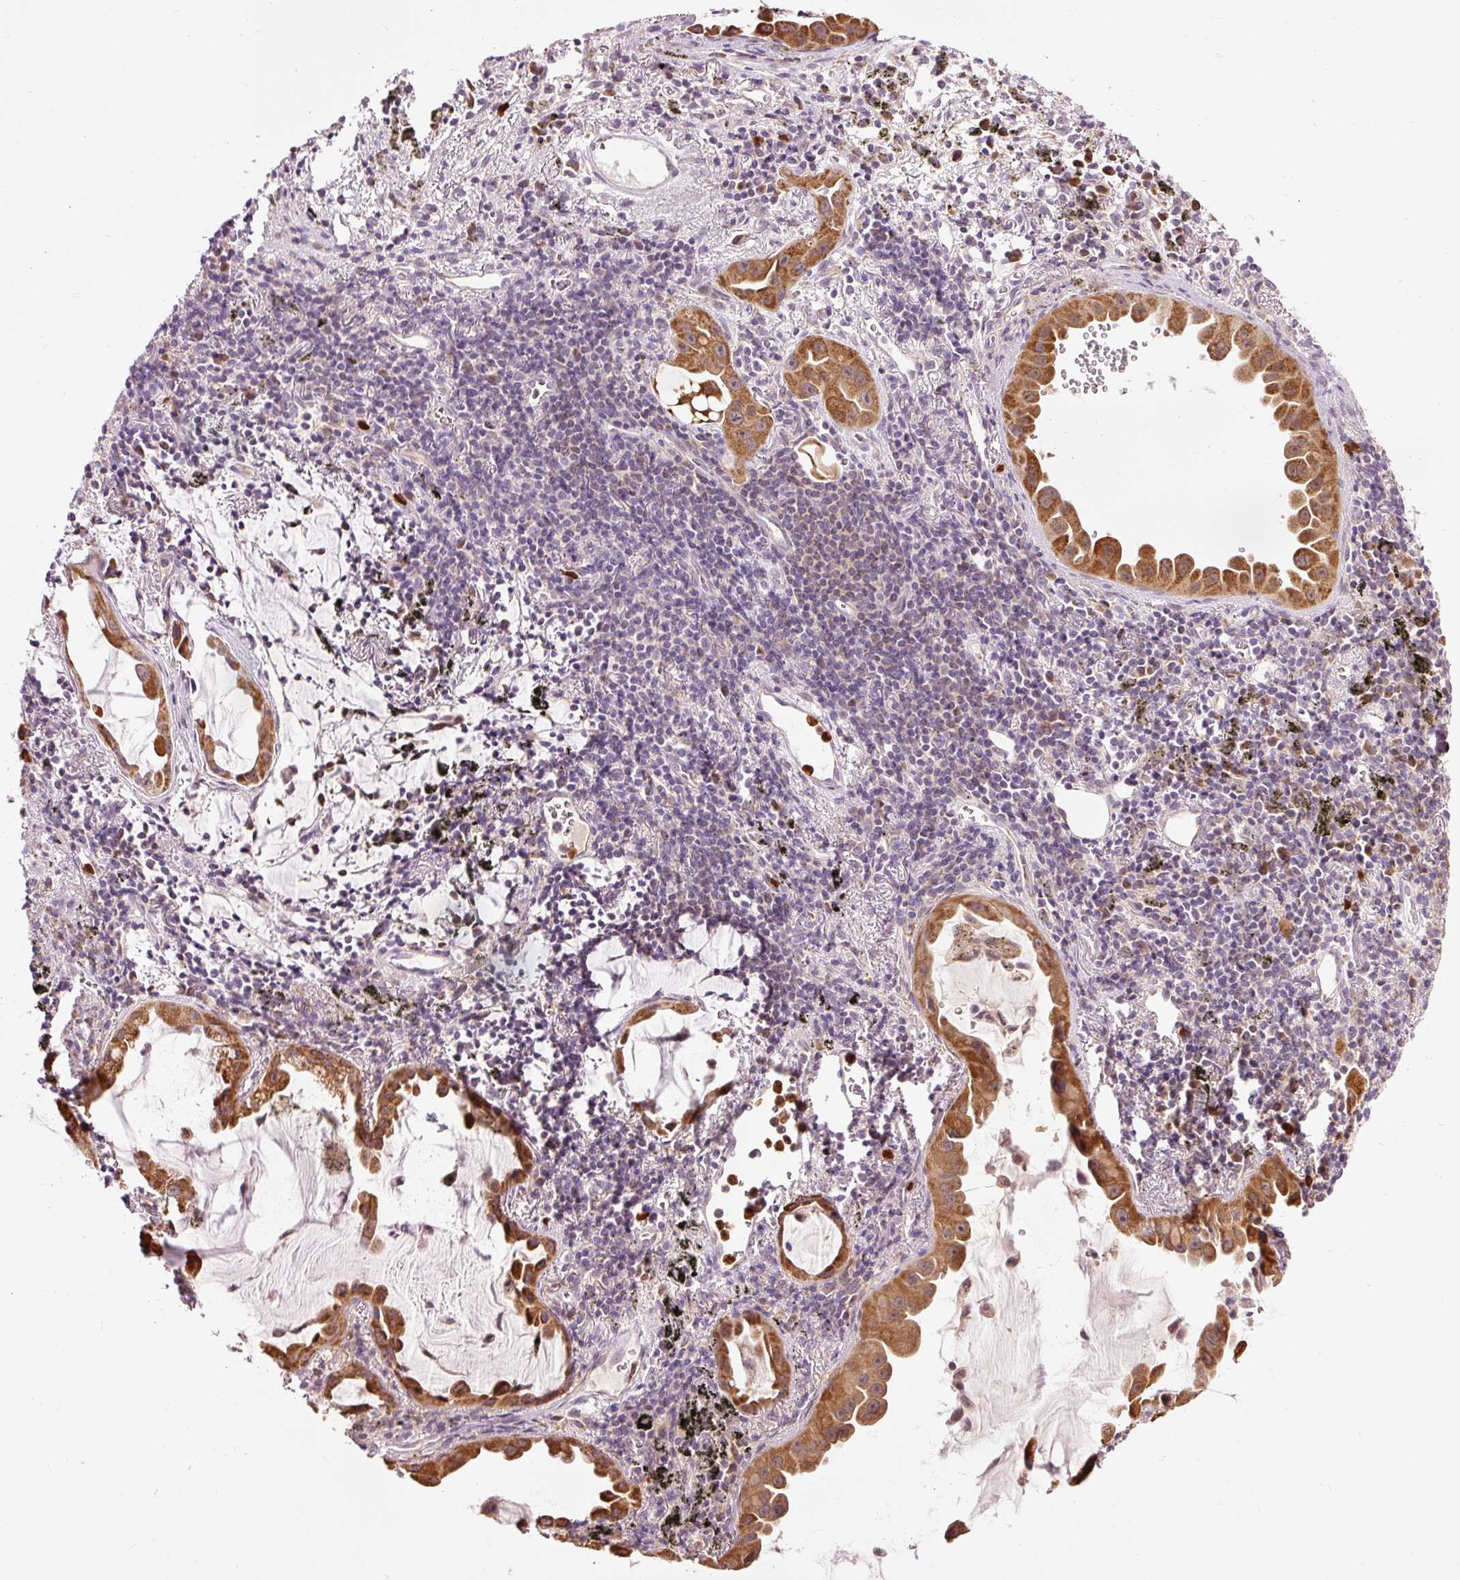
{"staining": {"intensity": "strong", "quantity": ">75%", "location": "cytoplasmic/membranous"}, "tissue": "lung cancer", "cell_type": "Tumor cells", "image_type": "cancer", "snomed": [{"axis": "morphology", "description": "Adenocarcinoma, NOS"}, {"axis": "topography", "description": "Lung"}], "caption": "An image of human lung cancer (adenocarcinoma) stained for a protein shows strong cytoplasmic/membranous brown staining in tumor cells.", "gene": "PRDX5", "patient": {"sex": "male", "age": 68}}